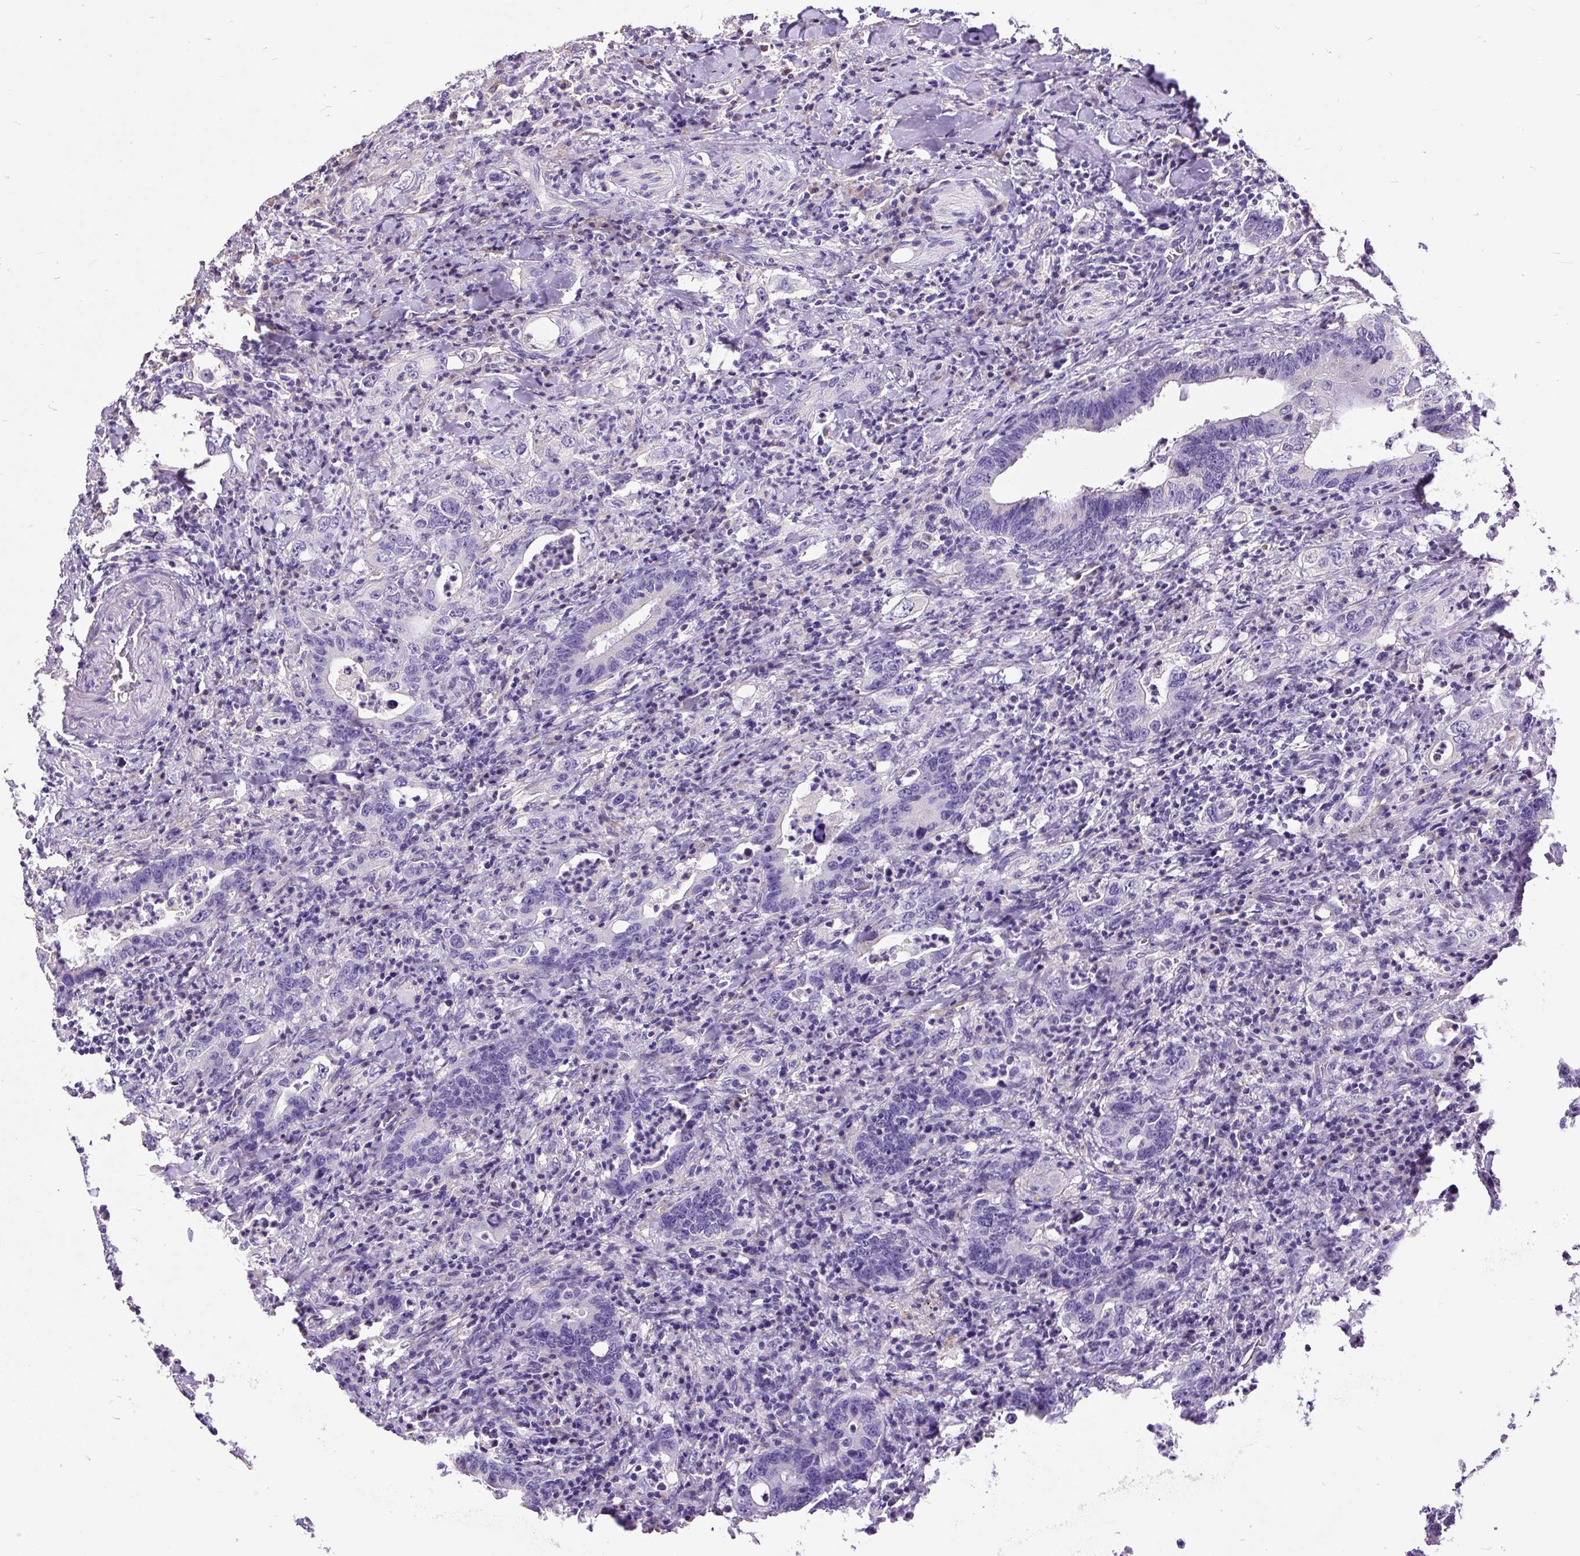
{"staining": {"intensity": "negative", "quantity": "none", "location": "none"}, "tissue": "colorectal cancer", "cell_type": "Tumor cells", "image_type": "cancer", "snomed": [{"axis": "morphology", "description": "Adenocarcinoma, NOS"}, {"axis": "topography", "description": "Colon"}], "caption": "Human colorectal cancer (adenocarcinoma) stained for a protein using immunohistochemistry (IHC) demonstrates no positivity in tumor cells.", "gene": "GBX1", "patient": {"sex": "female", "age": 75}}